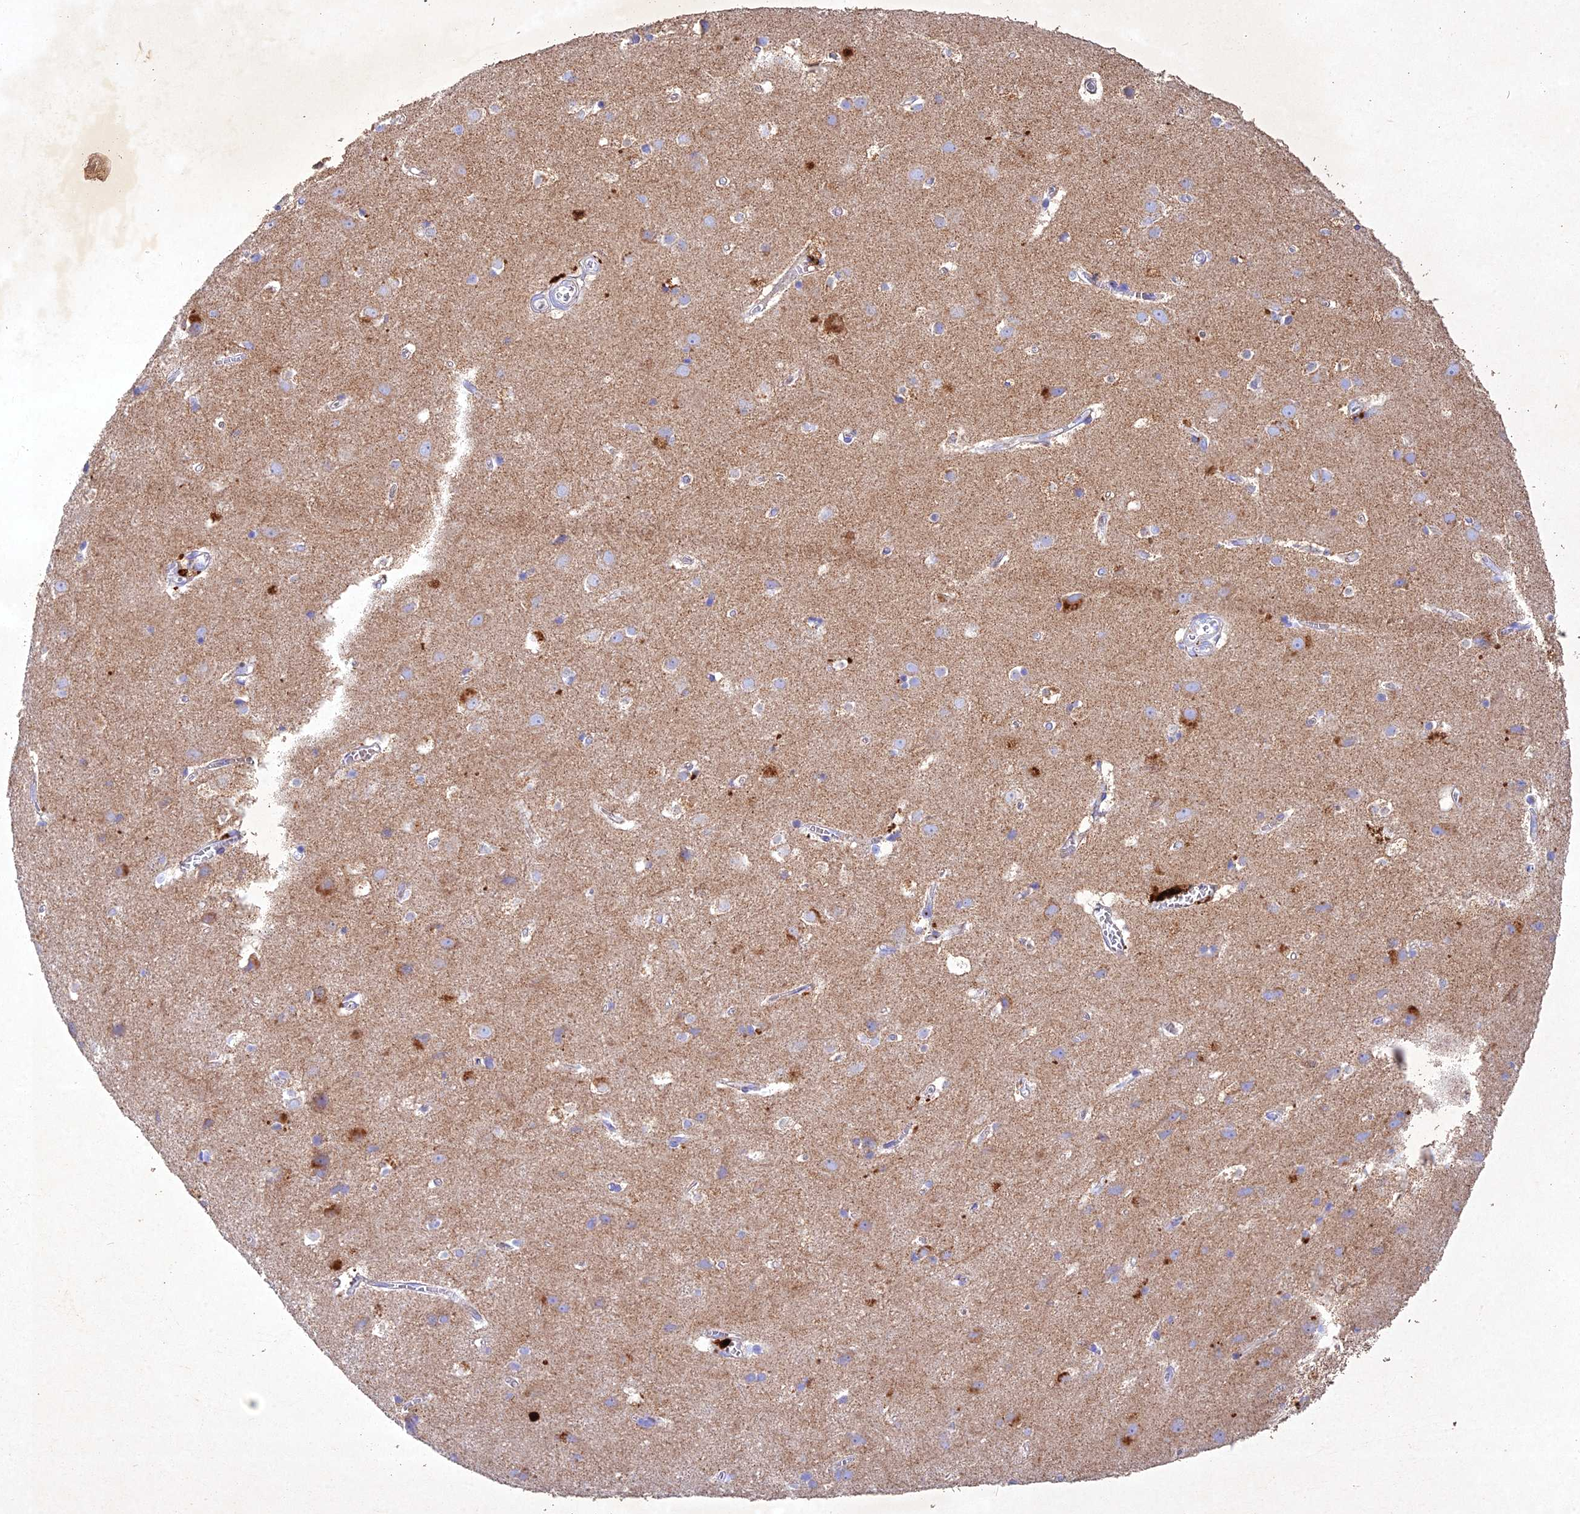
{"staining": {"intensity": "negative", "quantity": "none", "location": "none"}, "tissue": "cerebral cortex", "cell_type": "Endothelial cells", "image_type": "normal", "snomed": [{"axis": "morphology", "description": "Normal tissue, NOS"}, {"axis": "topography", "description": "Cerebral cortex"}], "caption": "This is a histopathology image of immunohistochemistry (IHC) staining of normal cerebral cortex, which shows no expression in endothelial cells.", "gene": "NDUFV1", "patient": {"sex": "male", "age": 54}}